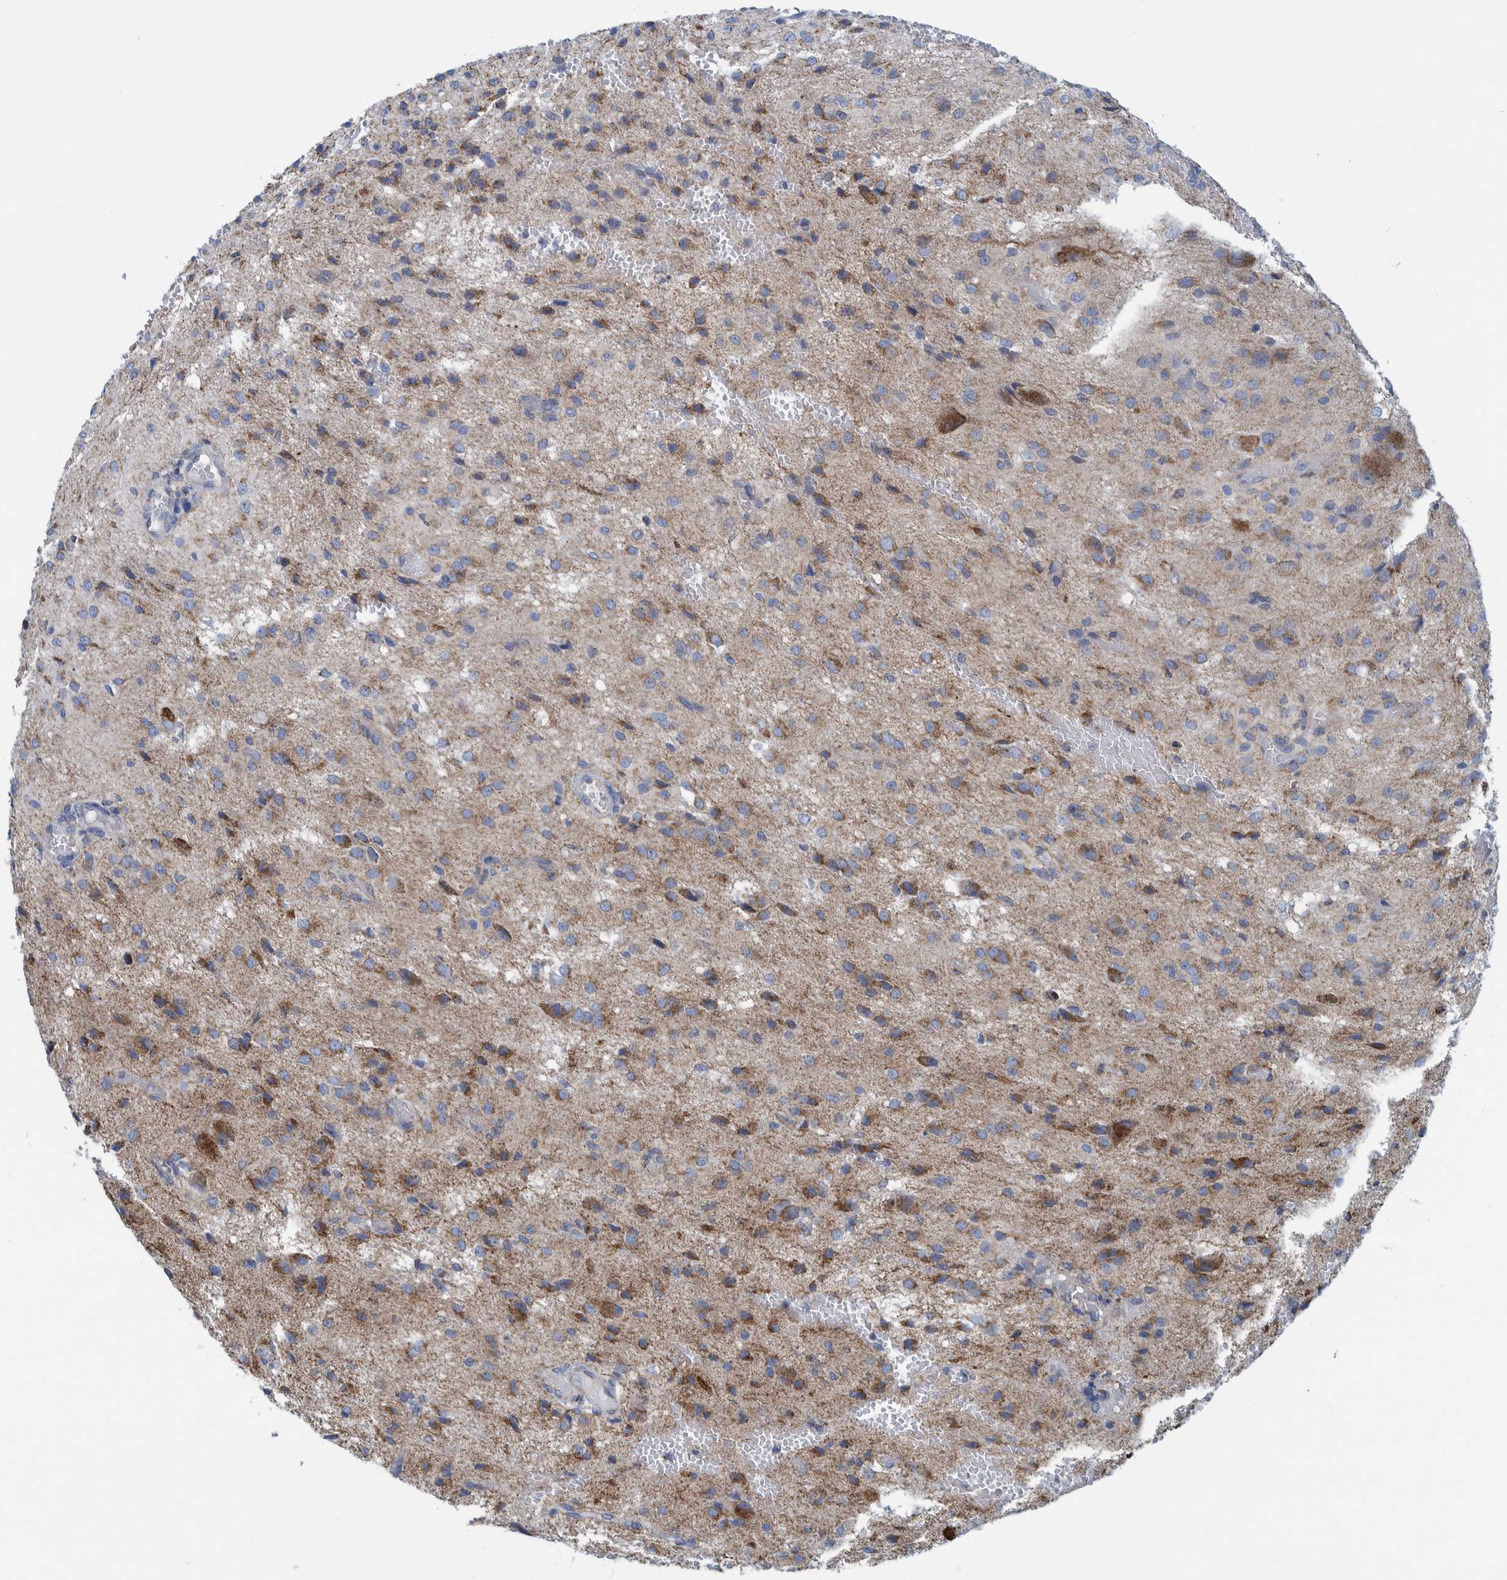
{"staining": {"intensity": "moderate", "quantity": "25%-75%", "location": "cytoplasmic/membranous"}, "tissue": "glioma", "cell_type": "Tumor cells", "image_type": "cancer", "snomed": [{"axis": "morphology", "description": "Glioma, malignant, High grade"}, {"axis": "topography", "description": "Brain"}], "caption": "Brown immunohistochemical staining in malignant glioma (high-grade) shows moderate cytoplasmic/membranous positivity in approximately 25%-75% of tumor cells.", "gene": "MRPS7", "patient": {"sex": "female", "age": 59}}